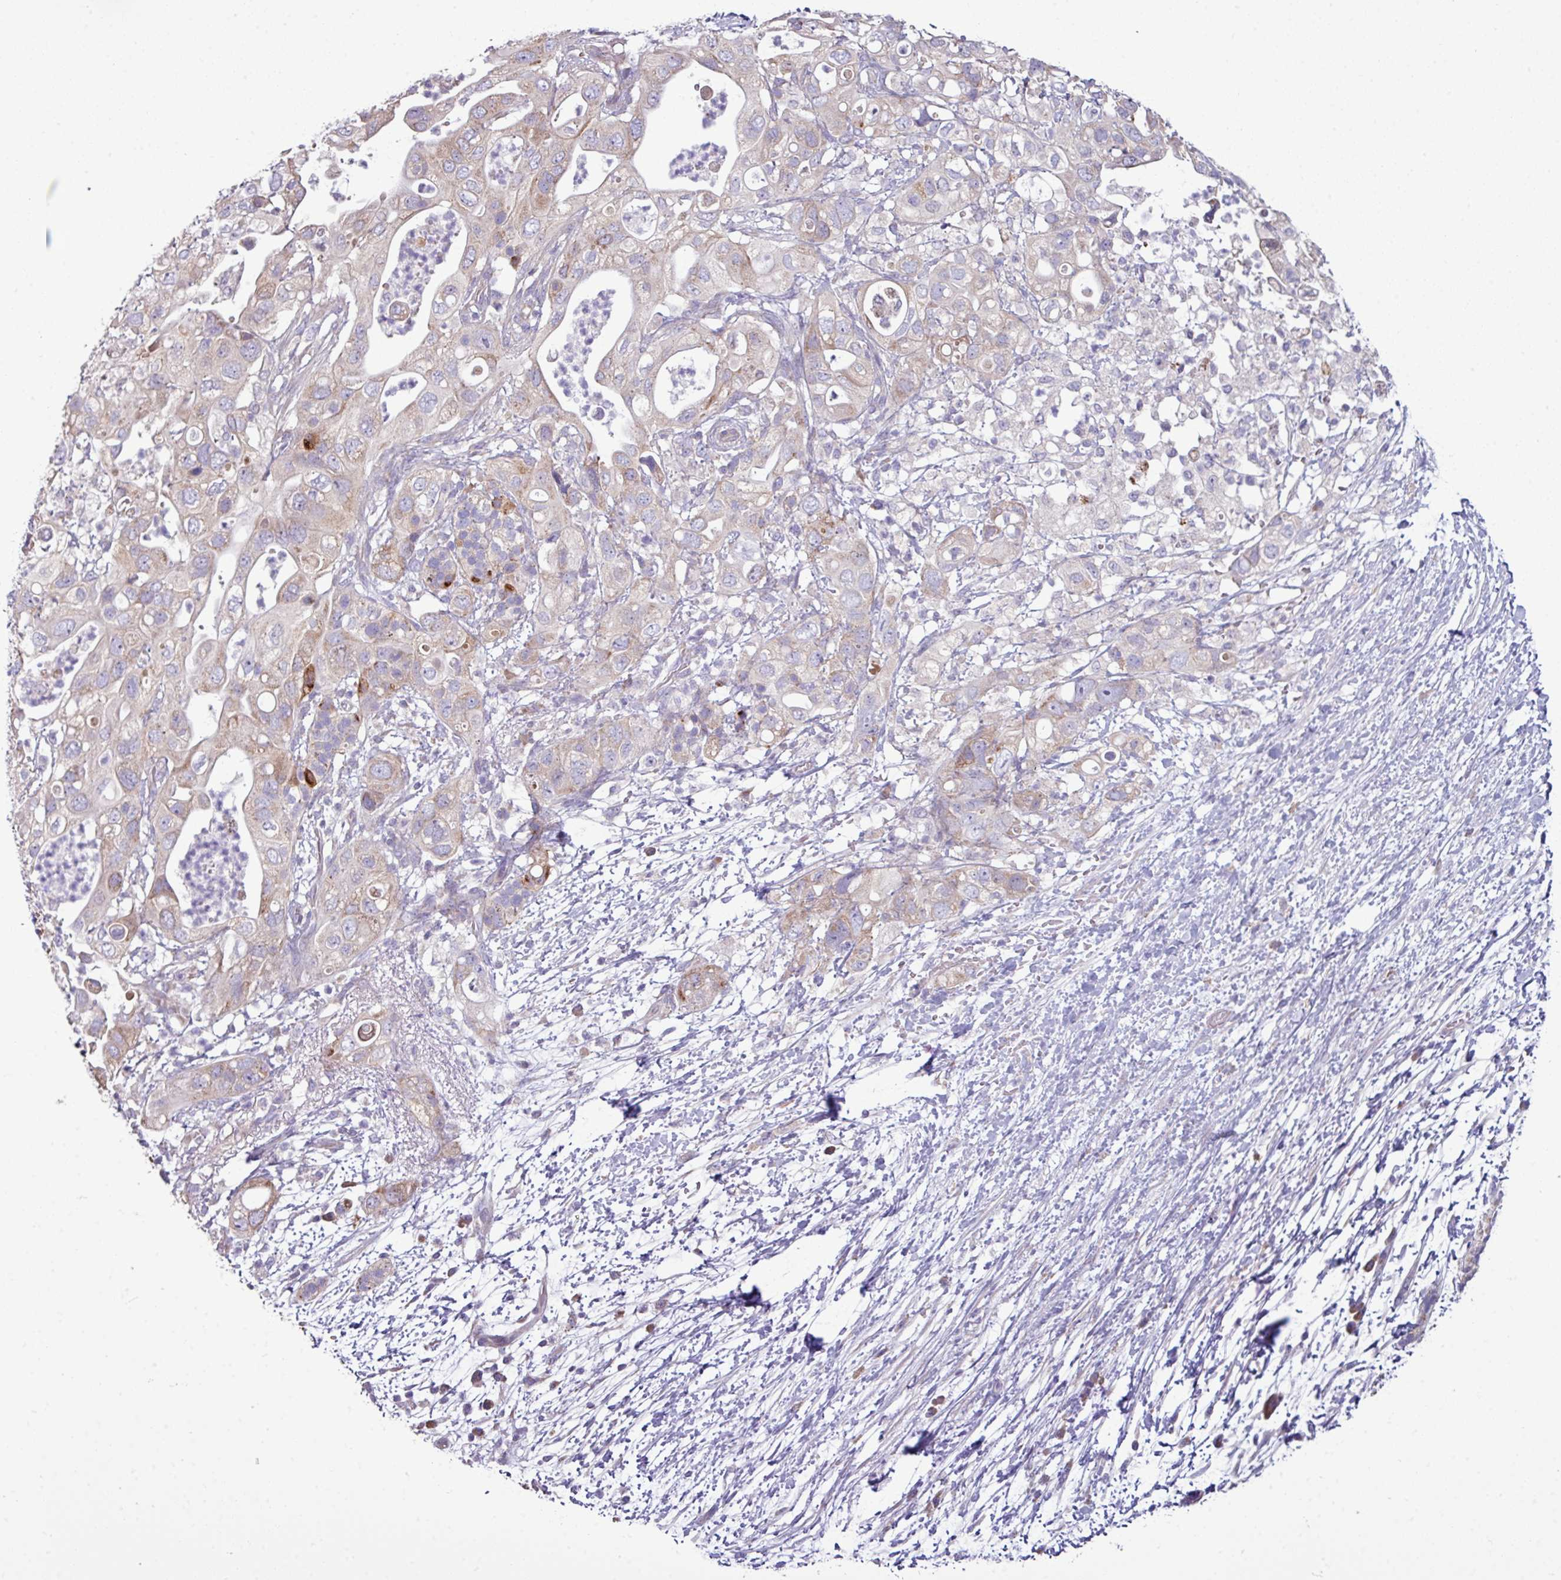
{"staining": {"intensity": "strong", "quantity": "<25%", "location": "cytoplasmic/membranous"}, "tissue": "pancreatic cancer", "cell_type": "Tumor cells", "image_type": "cancer", "snomed": [{"axis": "morphology", "description": "Adenocarcinoma, NOS"}, {"axis": "topography", "description": "Pancreas"}], "caption": "Human pancreatic cancer (adenocarcinoma) stained with a brown dye demonstrates strong cytoplasmic/membranous positive positivity in about <25% of tumor cells.", "gene": "AGAP5", "patient": {"sex": "female", "age": 72}}